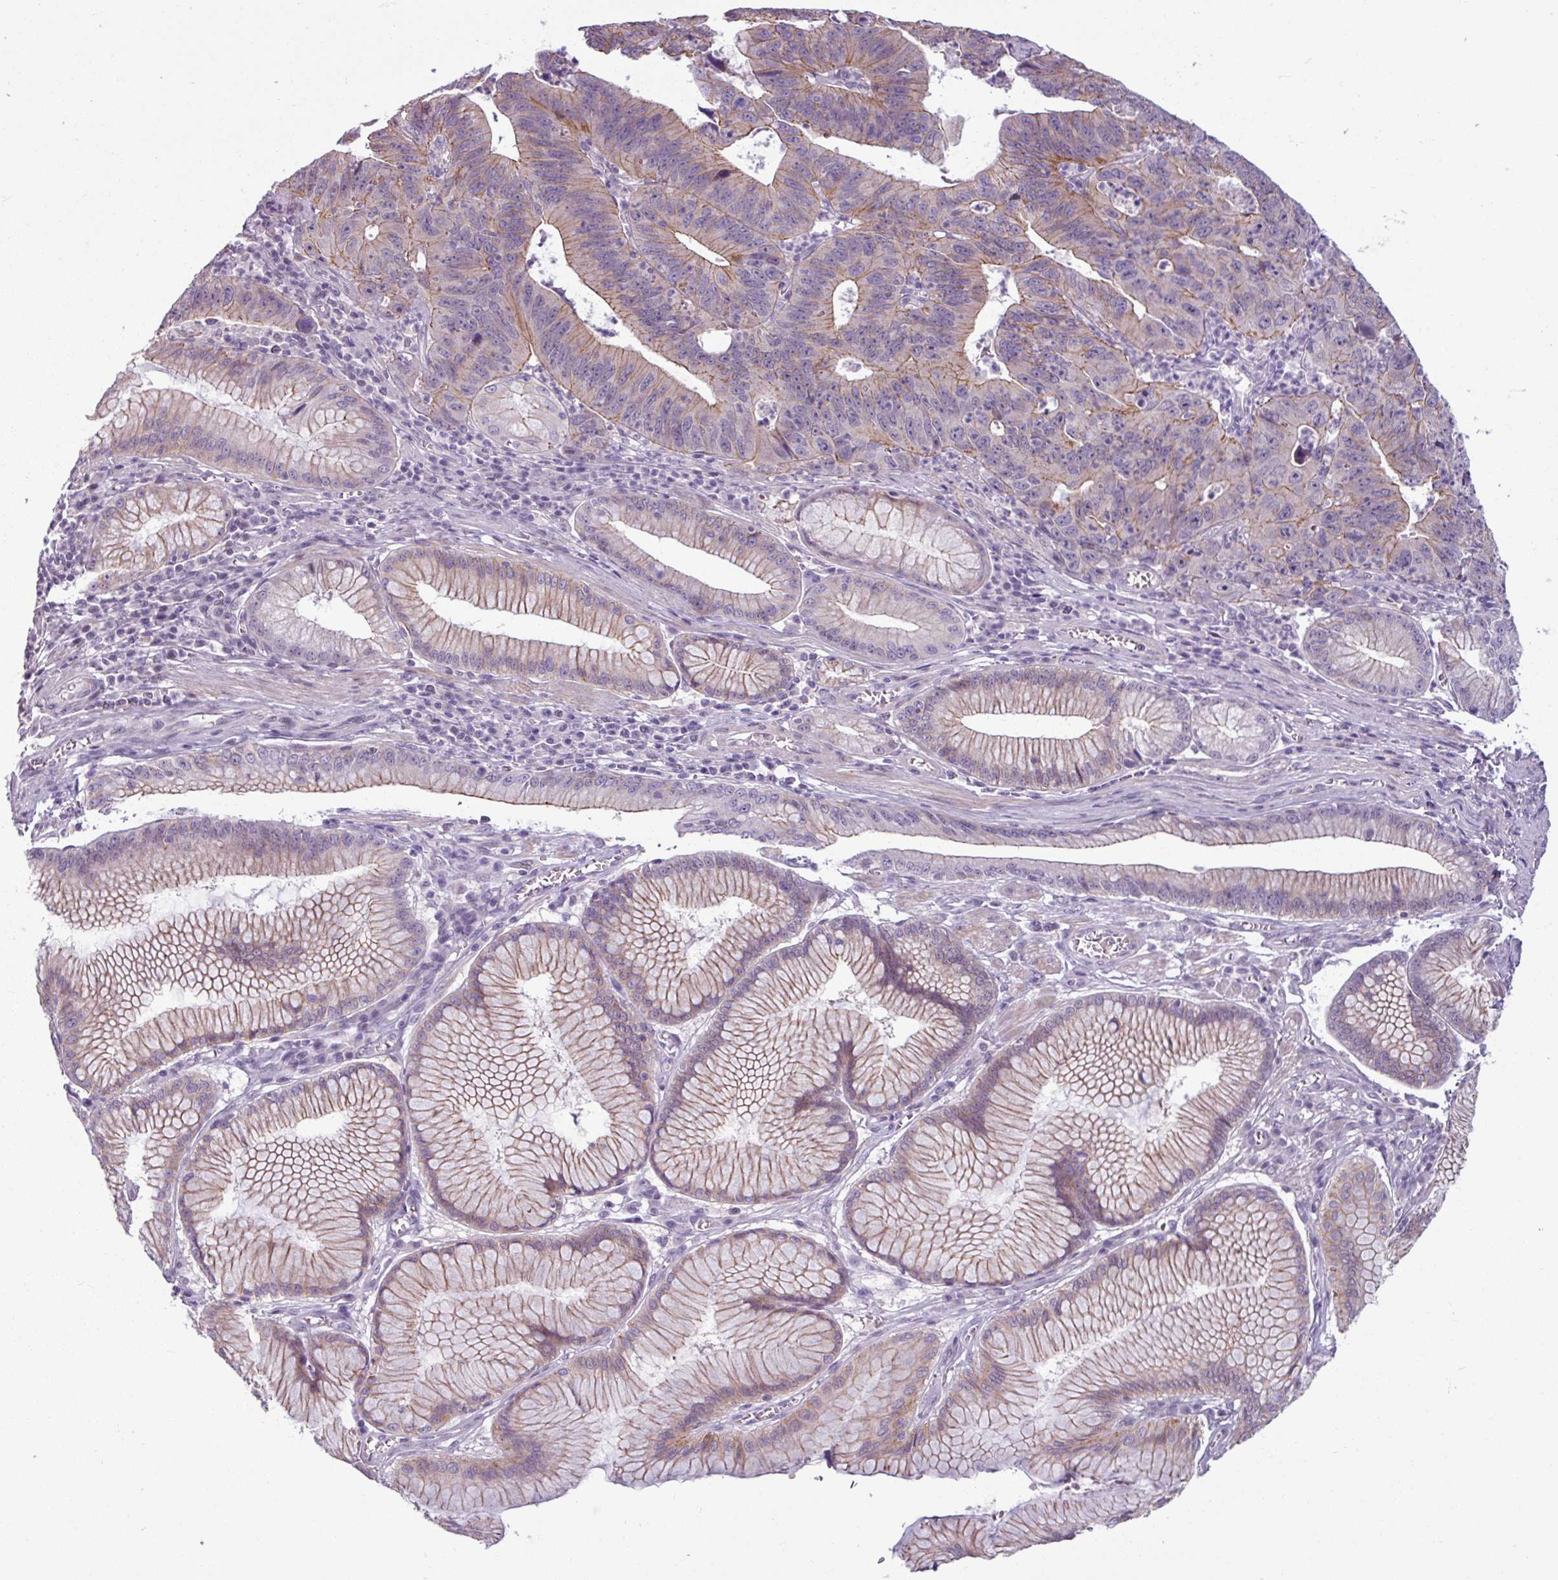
{"staining": {"intensity": "weak", "quantity": "25%-75%", "location": "cytoplasmic/membranous"}, "tissue": "stomach cancer", "cell_type": "Tumor cells", "image_type": "cancer", "snomed": [{"axis": "morphology", "description": "Adenocarcinoma, NOS"}, {"axis": "topography", "description": "Stomach"}], "caption": "Immunohistochemical staining of stomach adenocarcinoma displays weak cytoplasmic/membranous protein expression in approximately 25%-75% of tumor cells. (DAB IHC, brown staining for protein, blue staining for nuclei).", "gene": "PNMA6A", "patient": {"sex": "male", "age": 59}}